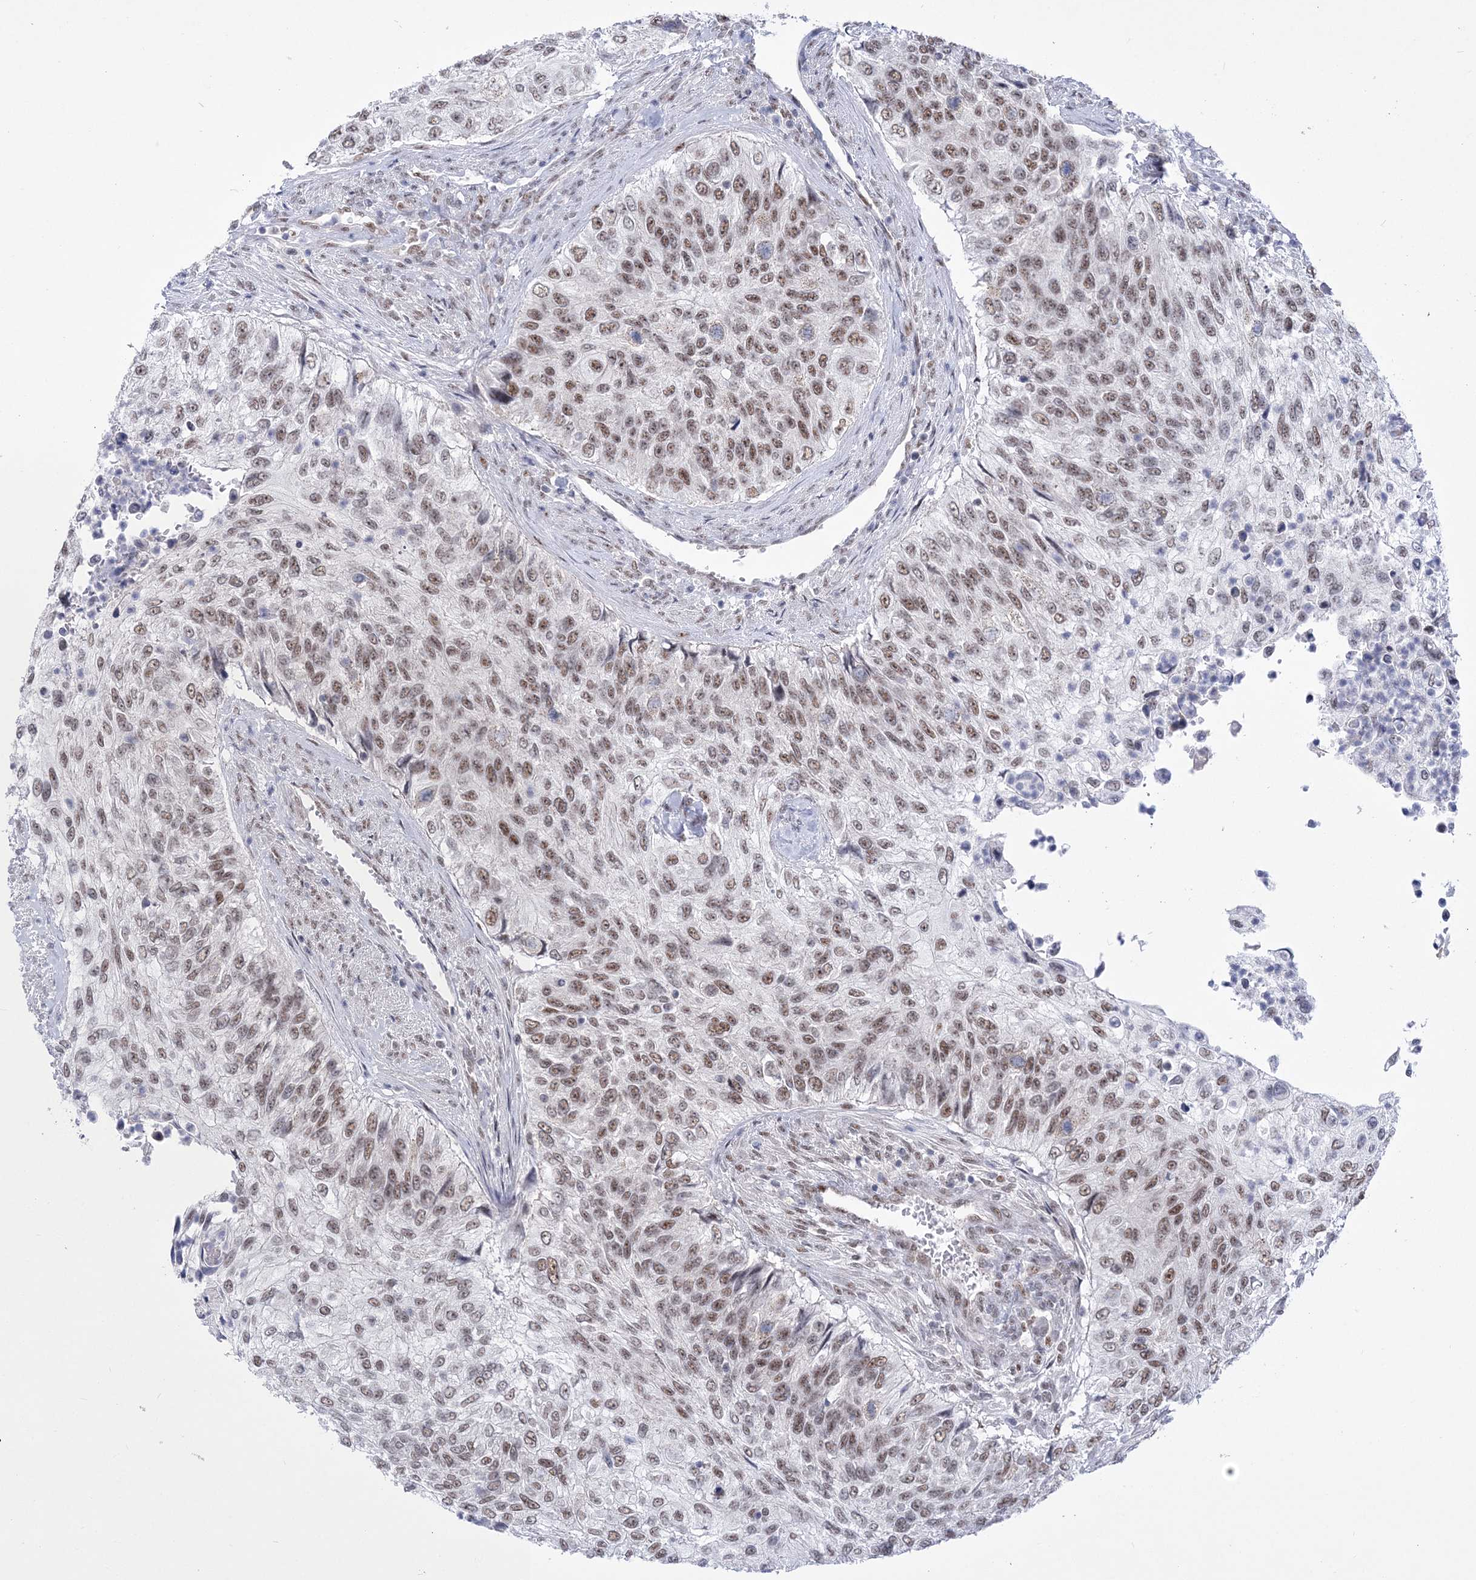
{"staining": {"intensity": "moderate", "quantity": ">75%", "location": "nuclear"}, "tissue": "urothelial cancer", "cell_type": "Tumor cells", "image_type": "cancer", "snomed": [{"axis": "morphology", "description": "Urothelial carcinoma, High grade"}, {"axis": "topography", "description": "Urinary bladder"}], "caption": "DAB immunohistochemical staining of high-grade urothelial carcinoma exhibits moderate nuclear protein expression in approximately >75% of tumor cells.", "gene": "NSUN2", "patient": {"sex": "female", "age": 60}}